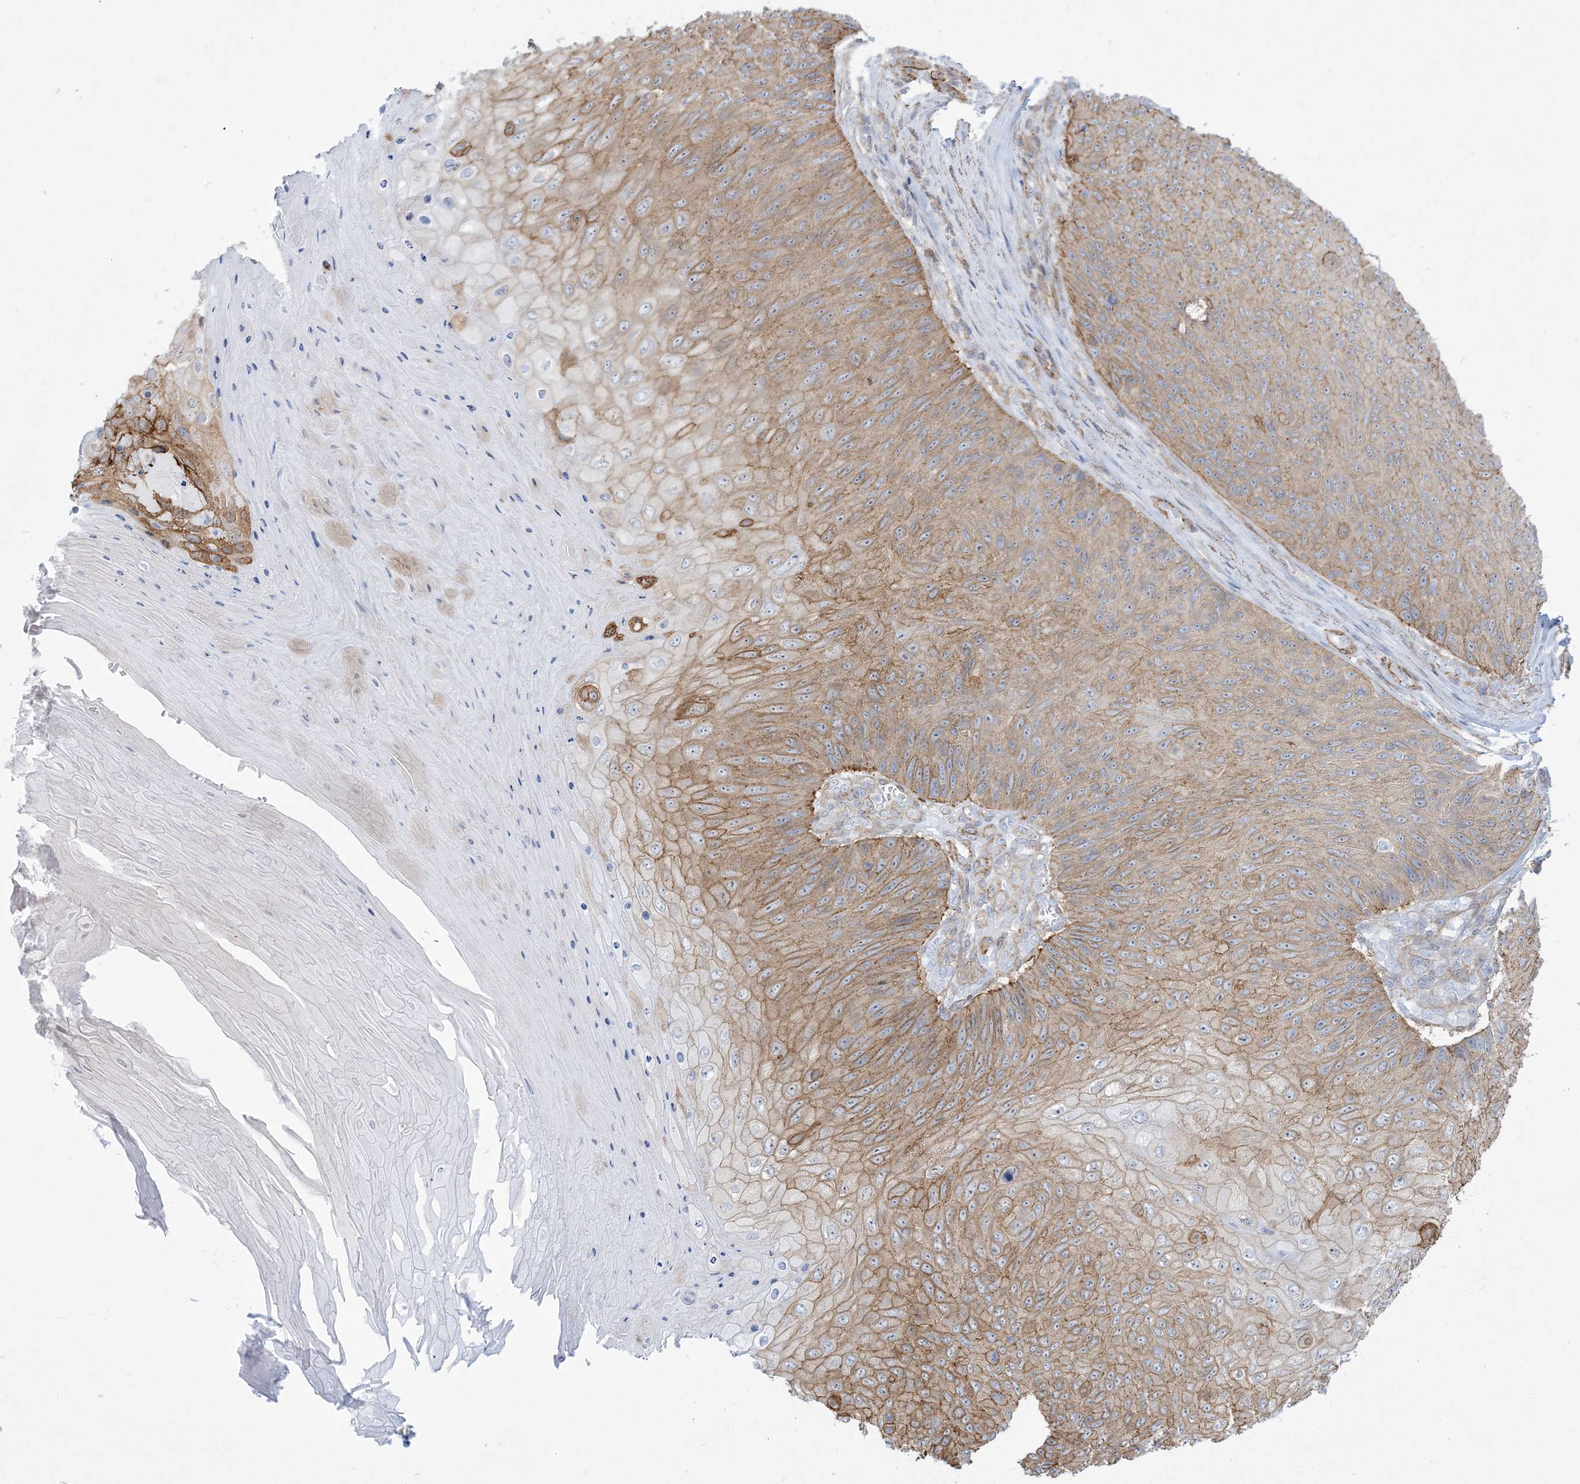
{"staining": {"intensity": "moderate", "quantity": ">75%", "location": "cytoplasmic/membranous"}, "tissue": "skin cancer", "cell_type": "Tumor cells", "image_type": "cancer", "snomed": [{"axis": "morphology", "description": "Squamous cell carcinoma, NOS"}, {"axis": "topography", "description": "Skin"}], "caption": "Protein expression analysis of human skin cancer reveals moderate cytoplasmic/membranous expression in about >75% of tumor cells. Nuclei are stained in blue.", "gene": "B3GNT7", "patient": {"sex": "female", "age": 88}}